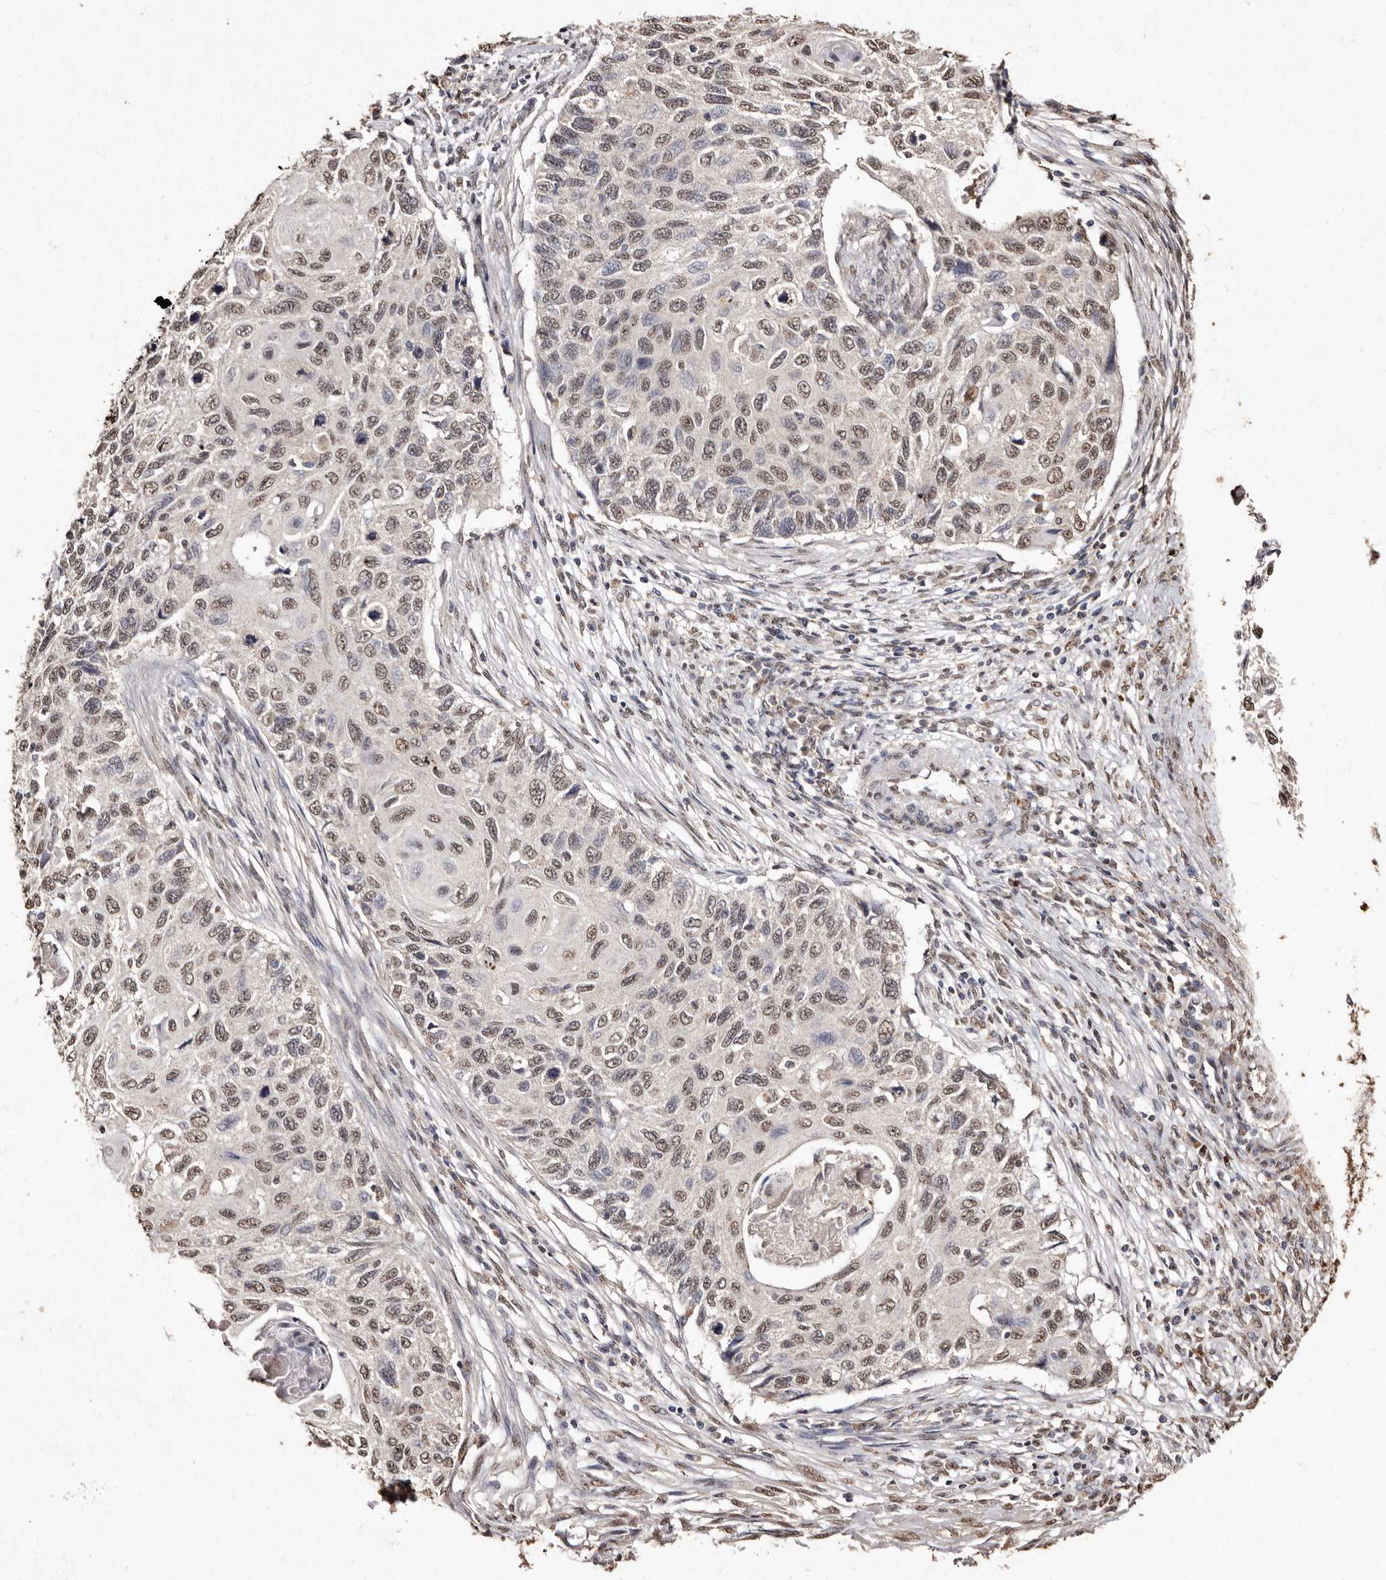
{"staining": {"intensity": "moderate", "quantity": ">75%", "location": "nuclear"}, "tissue": "cervical cancer", "cell_type": "Tumor cells", "image_type": "cancer", "snomed": [{"axis": "morphology", "description": "Squamous cell carcinoma, NOS"}, {"axis": "topography", "description": "Cervix"}], "caption": "Moderate nuclear protein staining is identified in approximately >75% of tumor cells in cervical cancer (squamous cell carcinoma).", "gene": "ERBB4", "patient": {"sex": "female", "age": 70}}